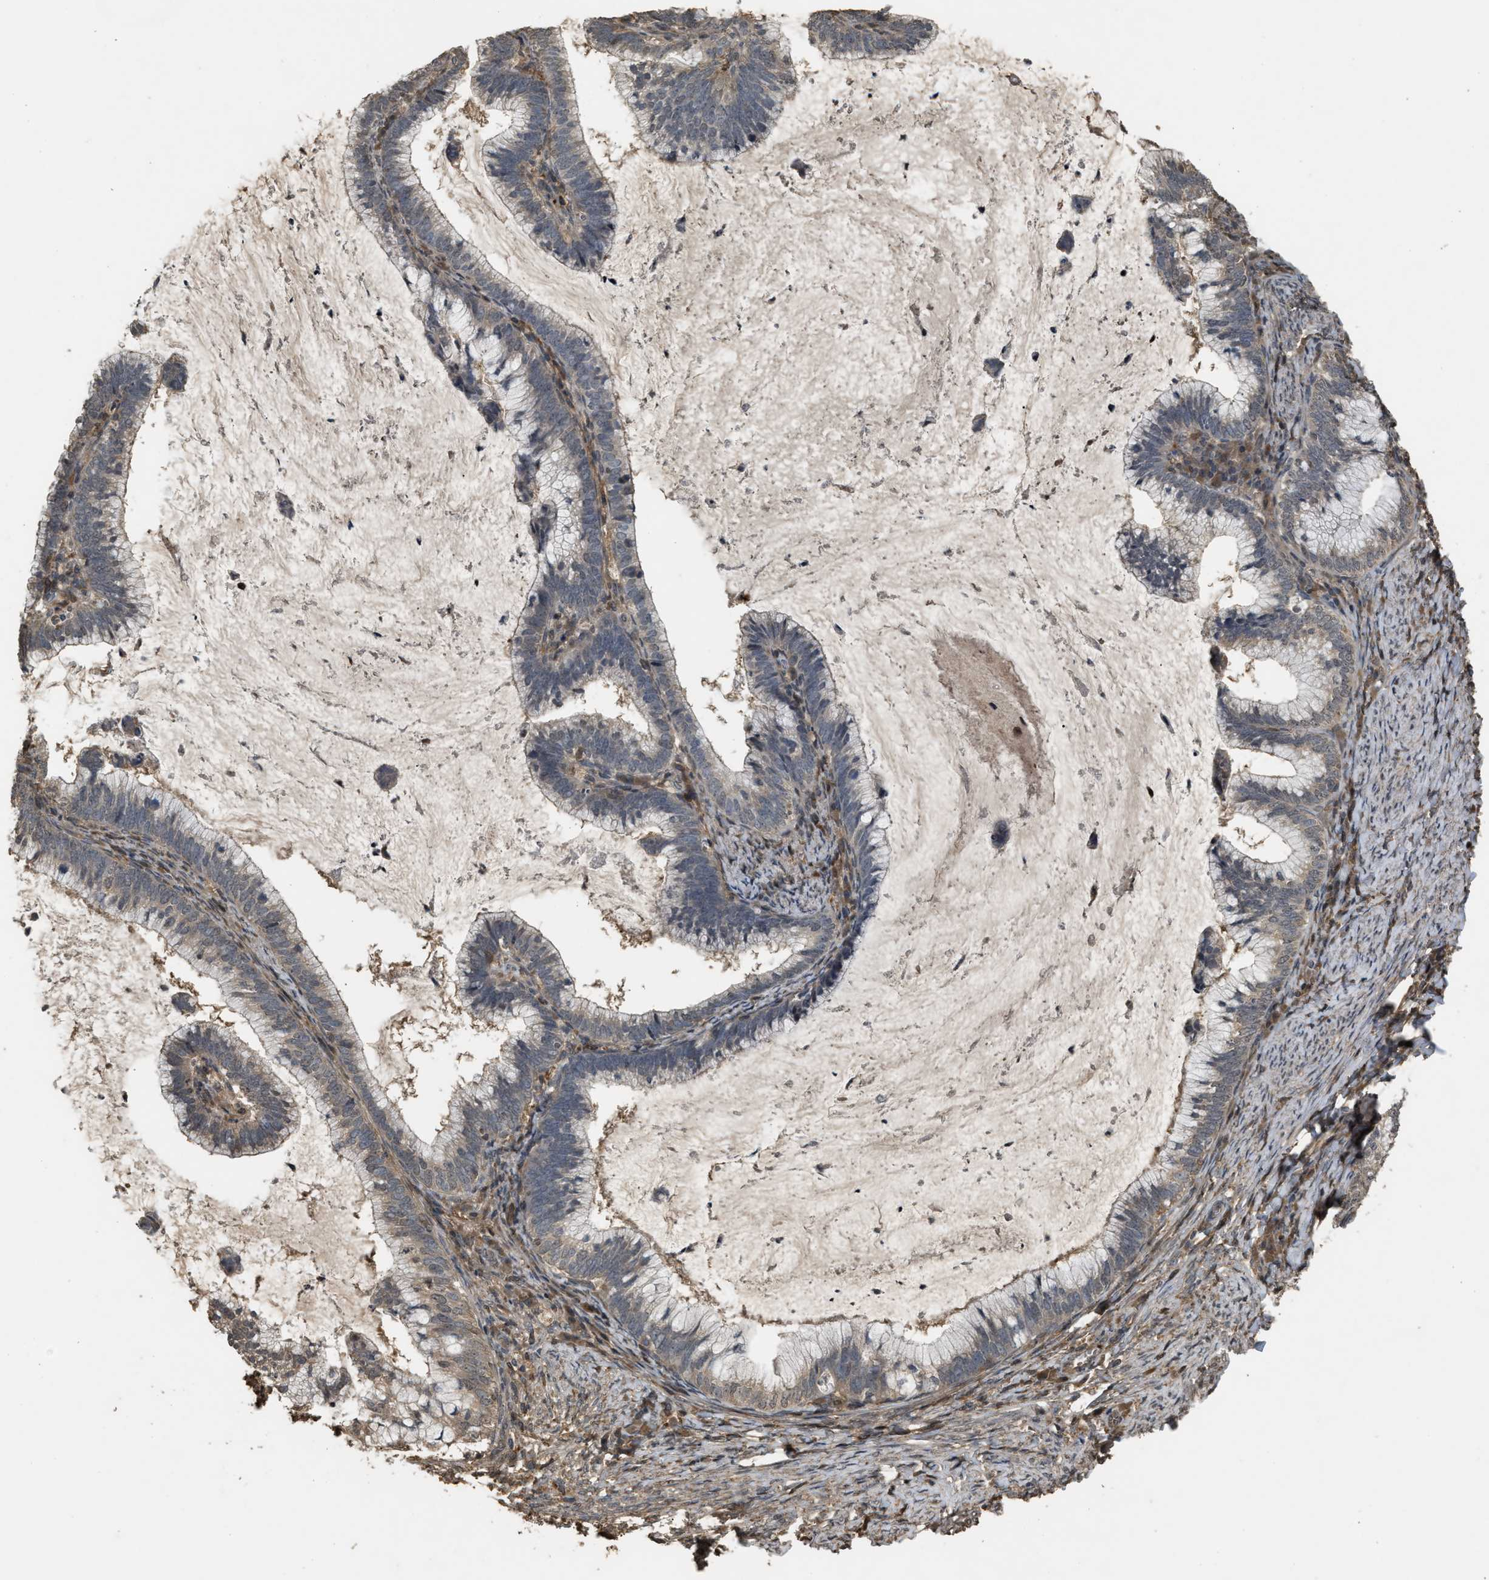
{"staining": {"intensity": "weak", "quantity": "<25%", "location": "cytoplasmic/membranous"}, "tissue": "cervical cancer", "cell_type": "Tumor cells", "image_type": "cancer", "snomed": [{"axis": "morphology", "description": "Adenocarcinoma, NOS"}, {"axis": "topography", "description": "Cervix"}], "caption": "The immunohistochemistry micrograph has no significant staining in tumor cells of cervical adenocarcinoma tissue. (Brightfield microscopy of DAB (3,3'-diaminobenzidine) IHC at high magnification).", "gene": "ARHGDIA", "patient": {"sex": "female", "age": 36}}